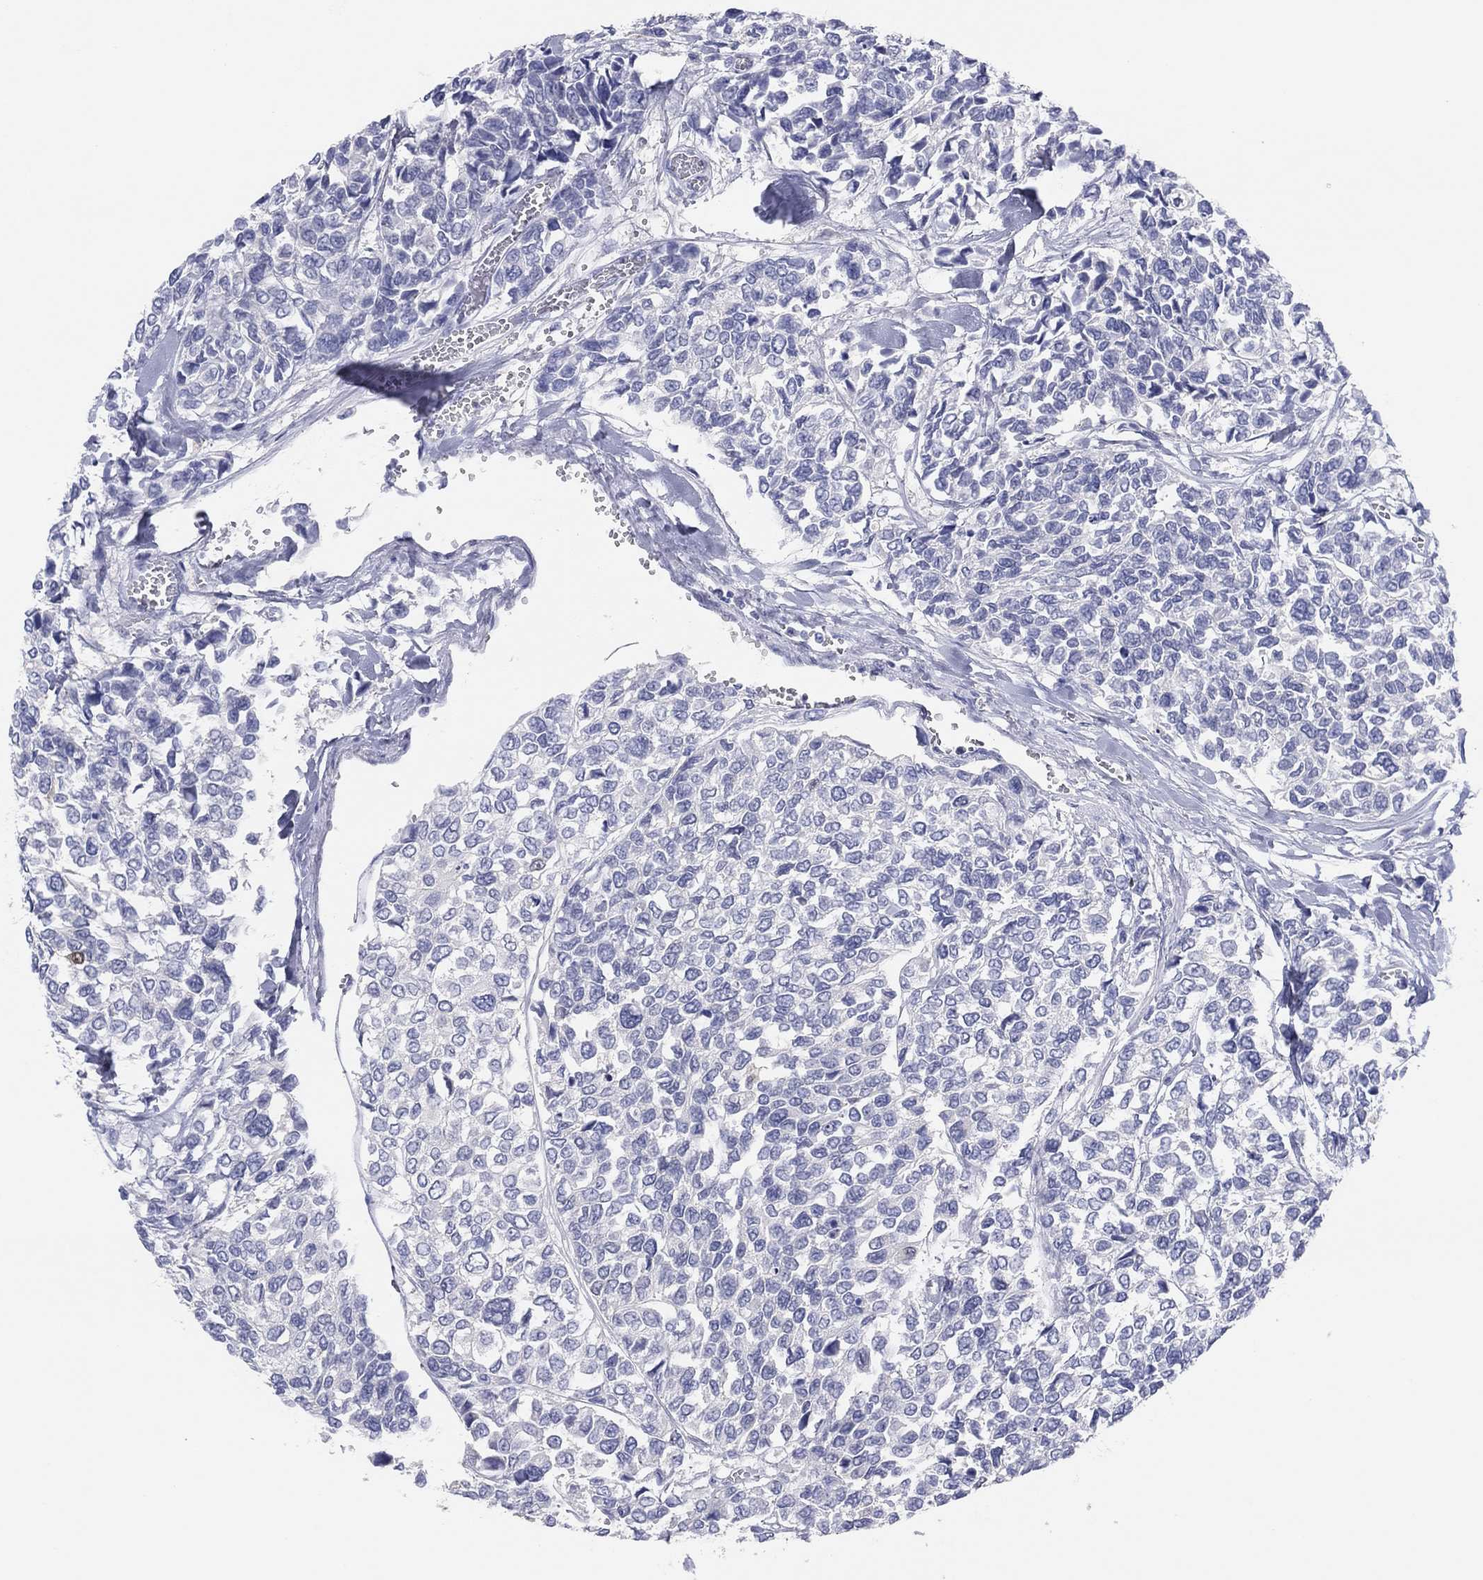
{"staining": {"intensity": "negative", "quantity": "none", "location": "none"}, "tissue": "urothelial cancer", "cell_type": "Tumor cells", "image_type": "cancer", "snomed": [{"axis": "morphology", "description": "Urothelial carcinoma, High grade"}, {"axis": "topography", "description": "Urinary bladder"}], "caption": "Urothelial cancer was stained to show a protein in brown. There is no significant positivity in tumor cells. The staining was performed using DAB to visualize the protein expression in brown, while the nuclei were stained in blue with hematoxylin (Magnification: 20x).", "gene": "CPNE6", "patient": {"sex": "male", "age": 77}}